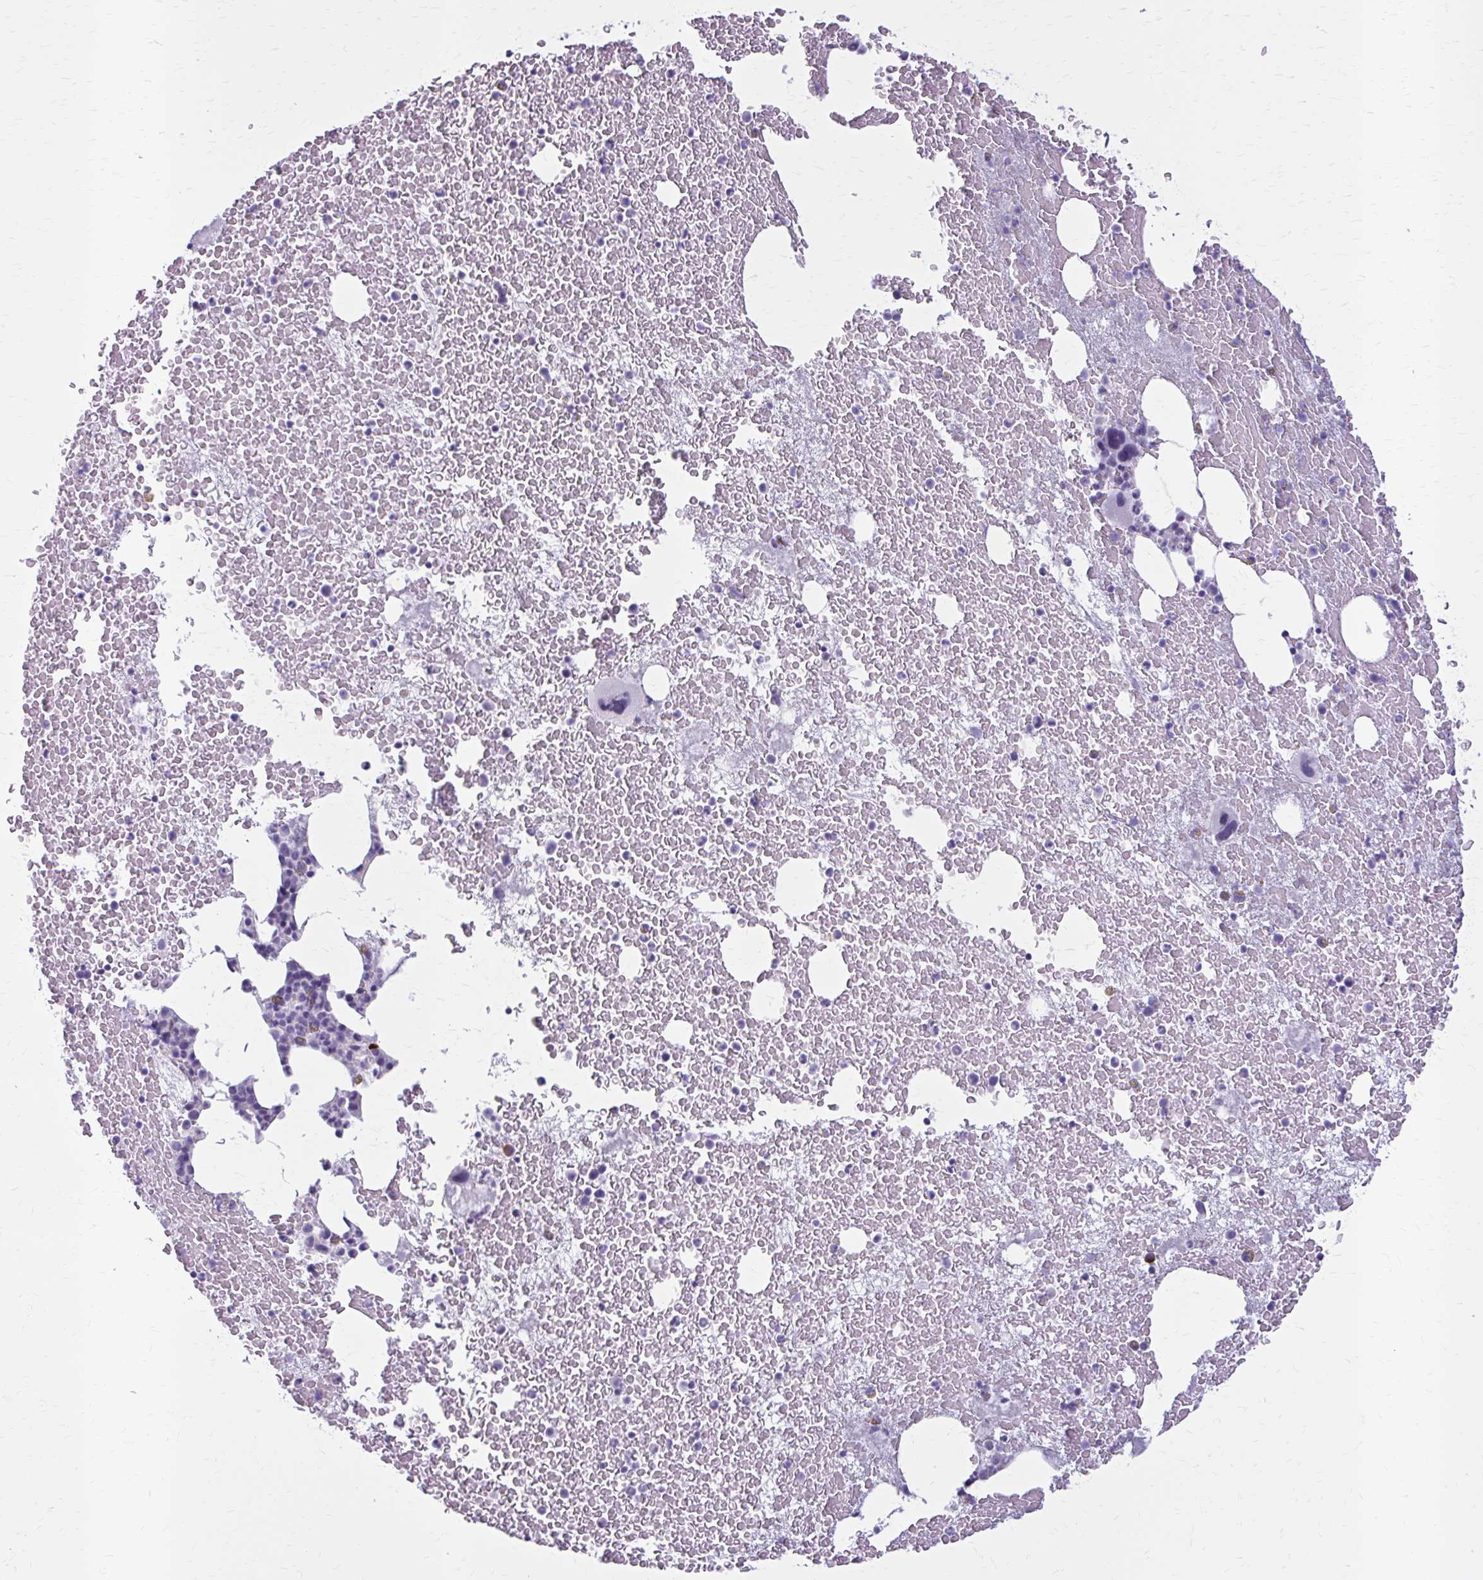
{"staining": {"intensity": "strong", "quantity": "<25%", "location": "cytoplasmic/membranous"}, "tissue": "bone marrow", "cell_type": "Hematopoietic cells", "image_type": "normal", "snomed": [{"axis": "morphology", "description": "Normal tissue, NOS"}, {"axis": "topography", "description": "Bone marrow"}], "caption": "Protein staining displays strong cytoplasmic/membranous staining in approximately <25% of hematopoietic cells in normal bone marrow.", "gene": "ZDHHC7", "patient": {"sex": "female", "age": 73}}